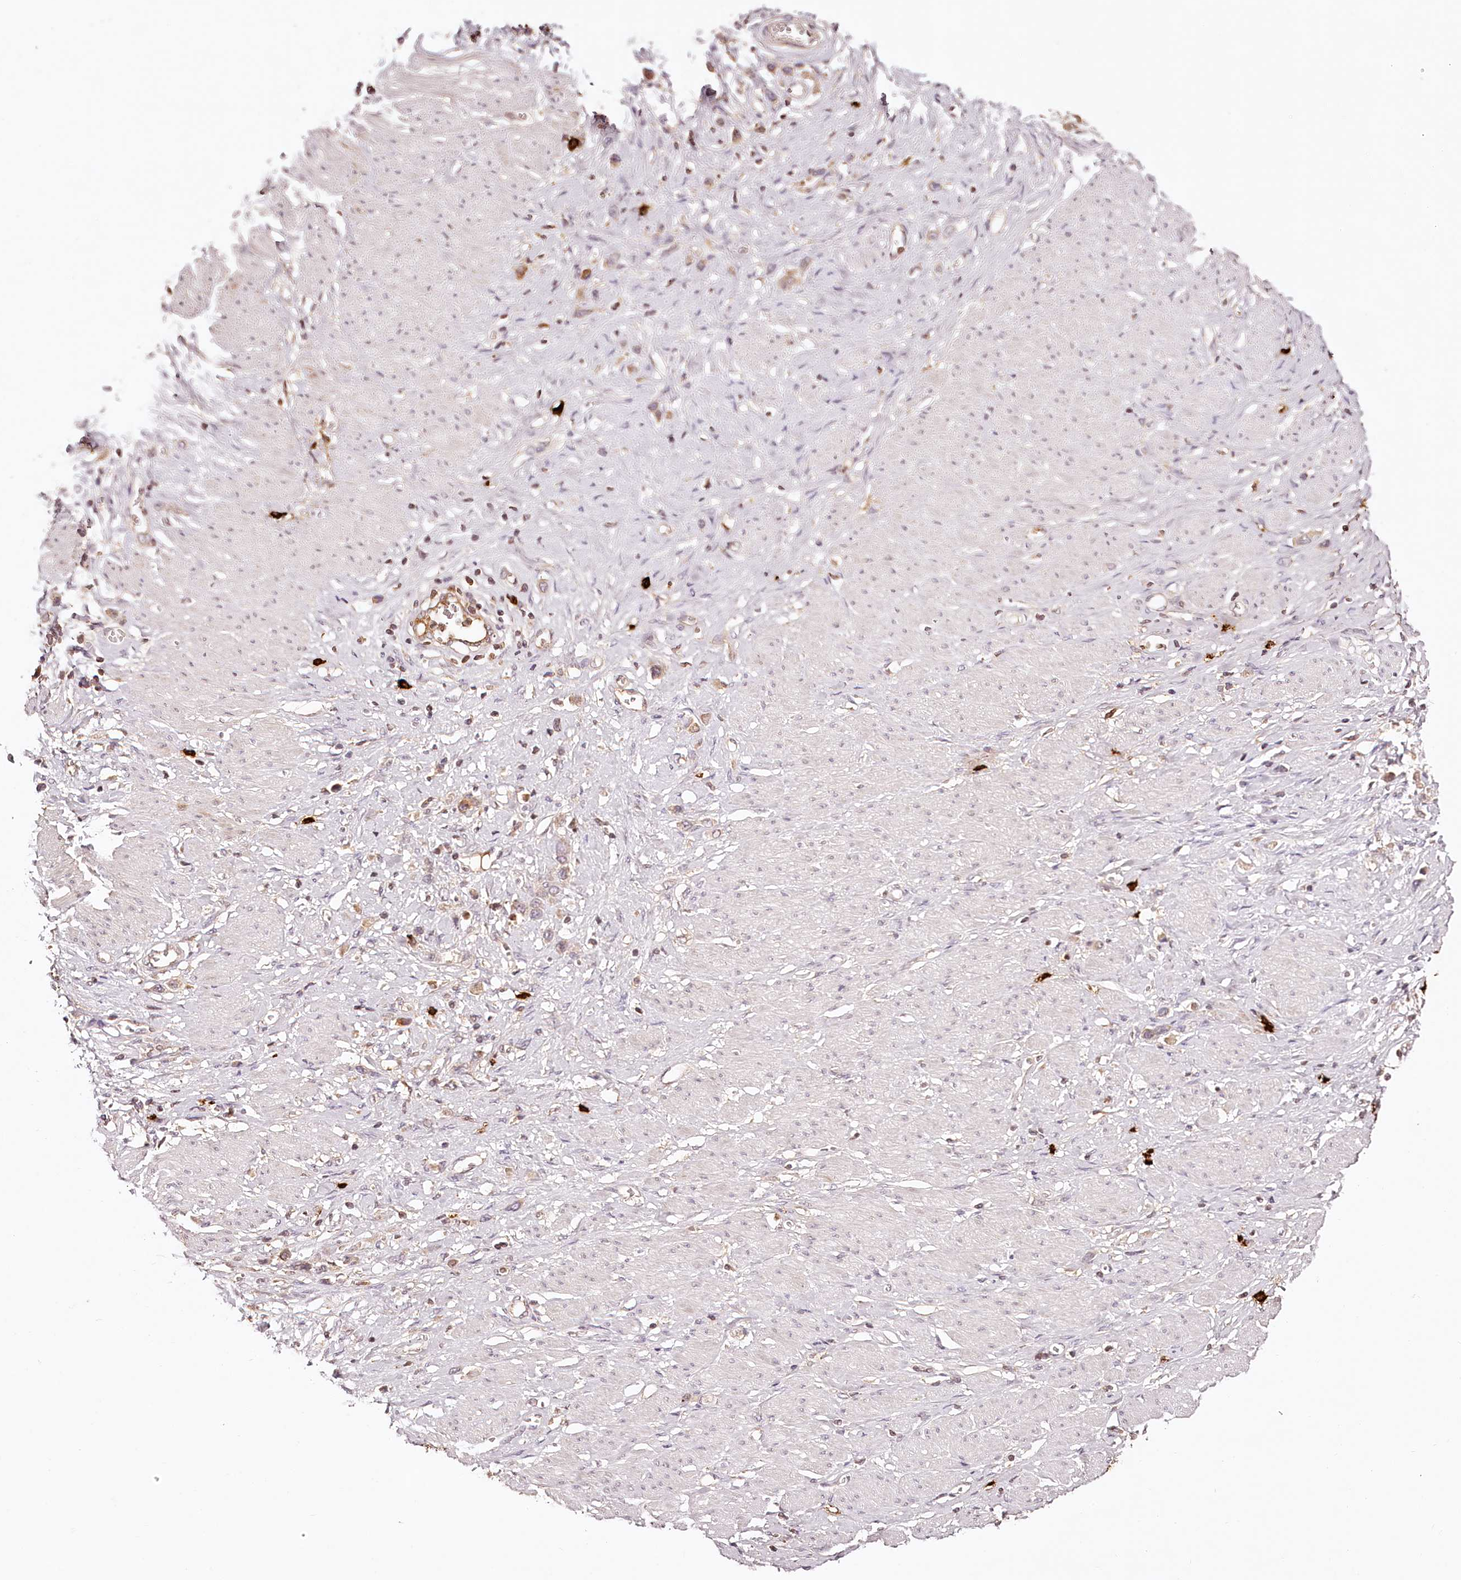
{"staining": {"intensity": "moderate", "quantity": "25%-75%", "location": "cytoplasmic/membranous"}, "tissue": "stomach cancer", "cell_type": "Tumor cells", "image_type": "cancer", "snomed": [{"axis": "morphology", "description": "Adenocarcinoma, NOS"}, {"axis": "topography", "description": "Stomach"}], "caption": "Stomach cancer was stained to show a protein in brown. There is medium levels of moderate cytoplasmic/membranous positivity in approximately 25%-75% of tumor cells.", "gene": "SYNGR1", "patient": {"sex": "female", "age": 65}}